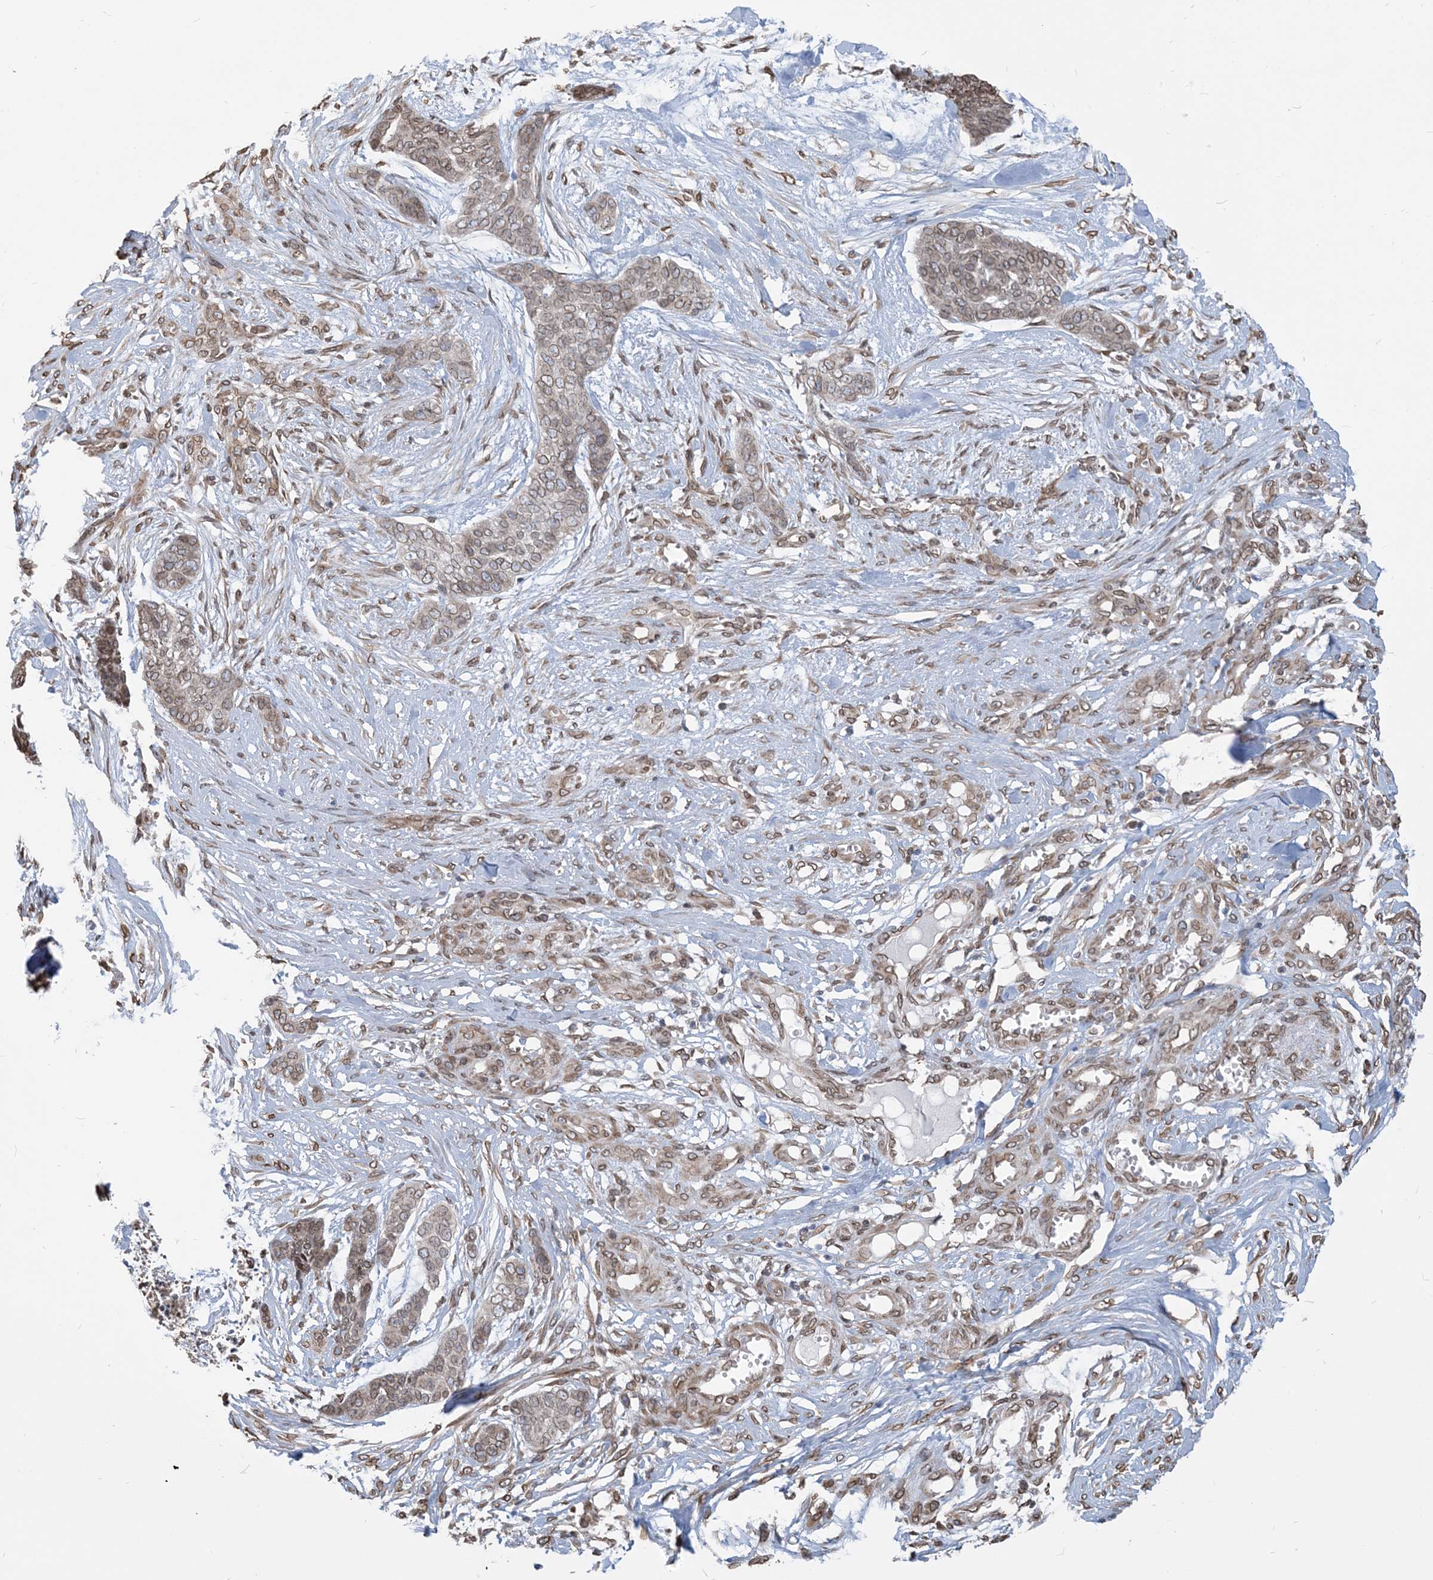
{"staining": {"intensity": "weak", "quantity": ">75%", "location": "cytoplasmic/membranous,nuclear"}, "tissue": "skin cancer", "cell_type": "Tumor cells", "image_type": "cancer", "snomed": [{"axis": "morphology", "description": "Basal cell carcinoma"}, {"axis": "topography", "description": "Skin"}], "caption": "About >75% of tumor cells in skin basal cell carcinoma exhibit weak cytoplasmic/membranous and nuclear protein positivity as visualized by brown immunohistochemical staining.", "gene": "WWP1", "patient": {"sex": "female", "age": 64}}